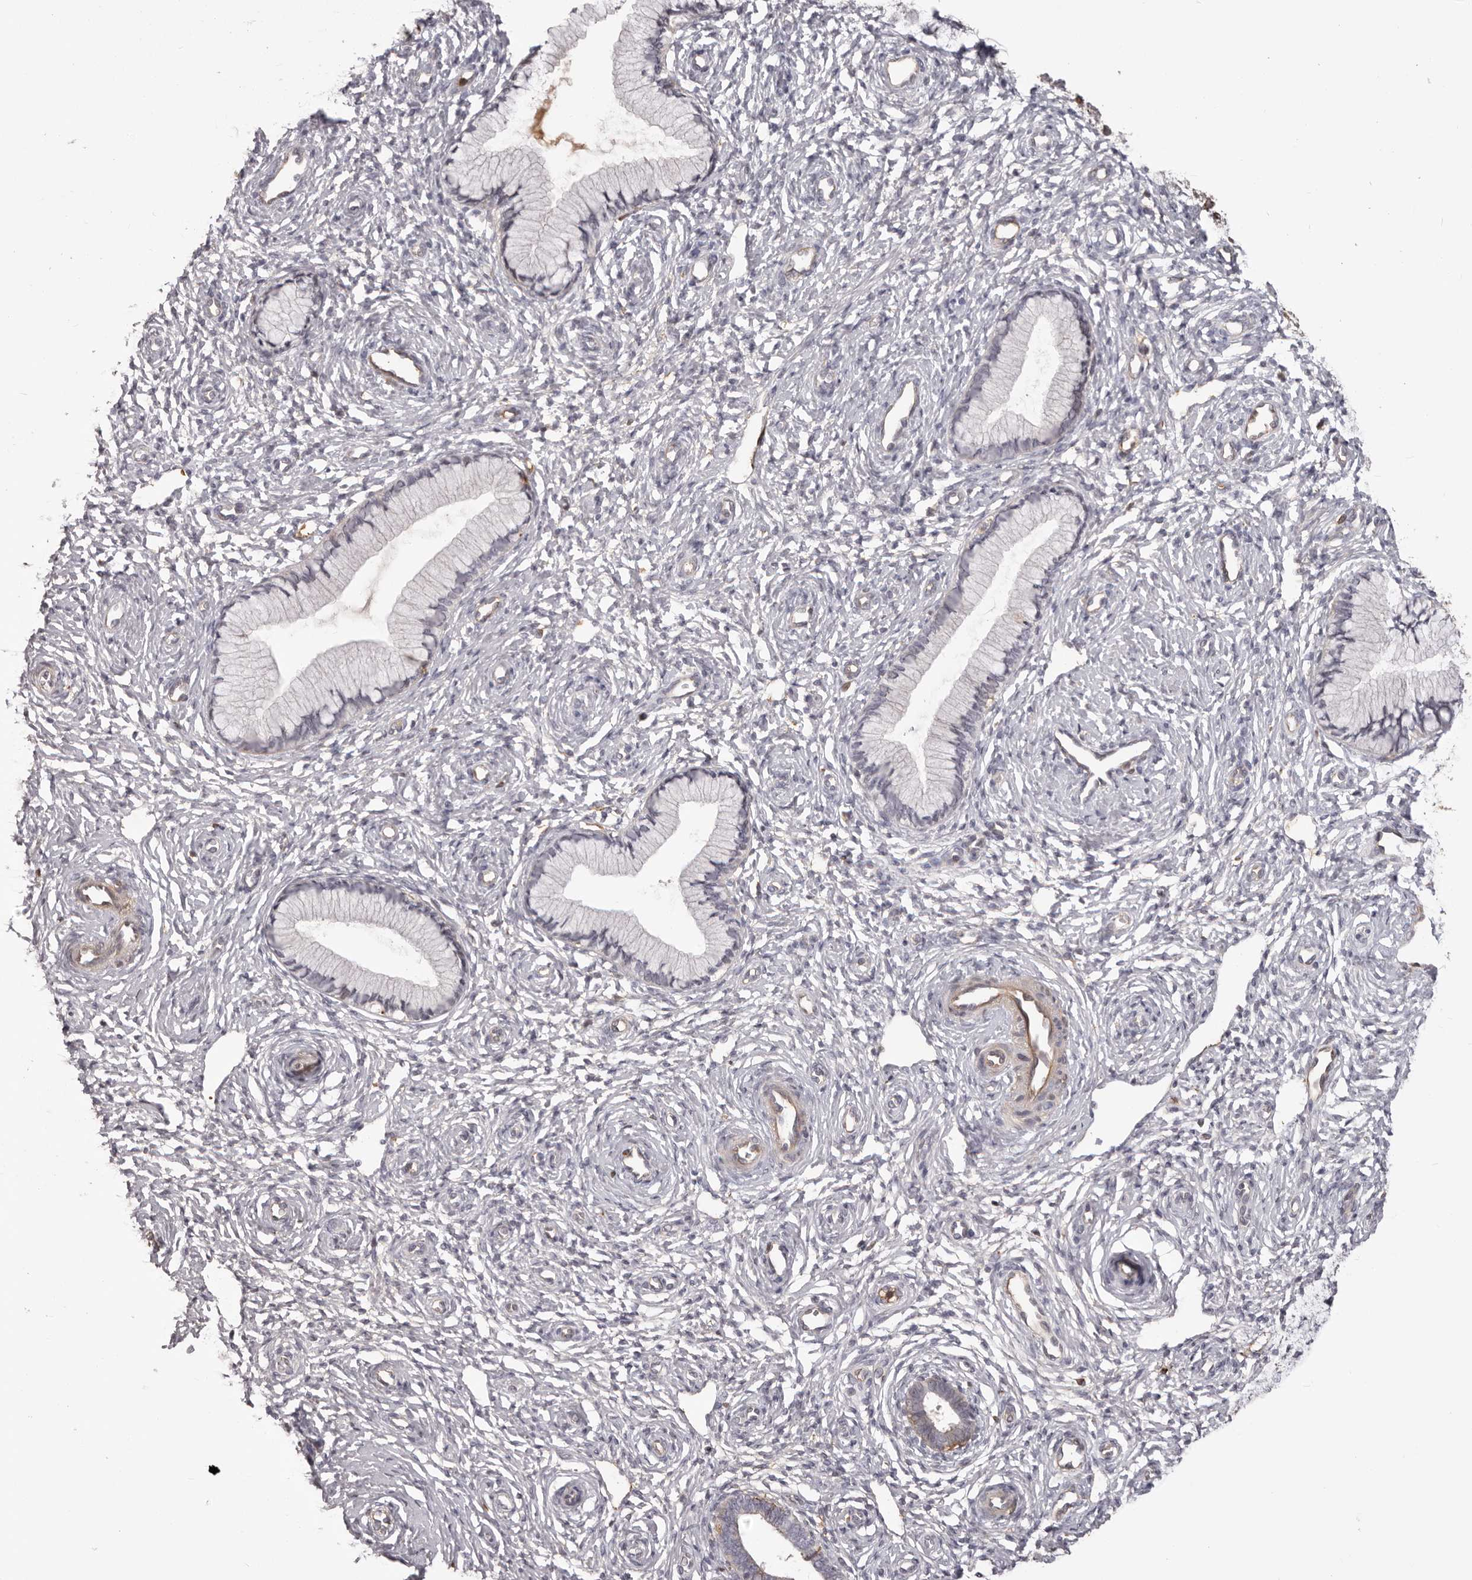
{"staining": {"intensity": "negative", "quantity": "none", "location": "none"}, "tissue": "cervix", "cell_type": "Glandular cells", "image_type": "normal", "snomed": [{"axis": "morphology", "description": "Normal tissue, NOS"}, {"axis": "topography", "description": "Cervix"}], "caption": "The photomicrograph demonstrates no significant expression in glandular cells of cervix.", "gene": "OTUD3", "patient": {"sex": "female", "age": 27}}